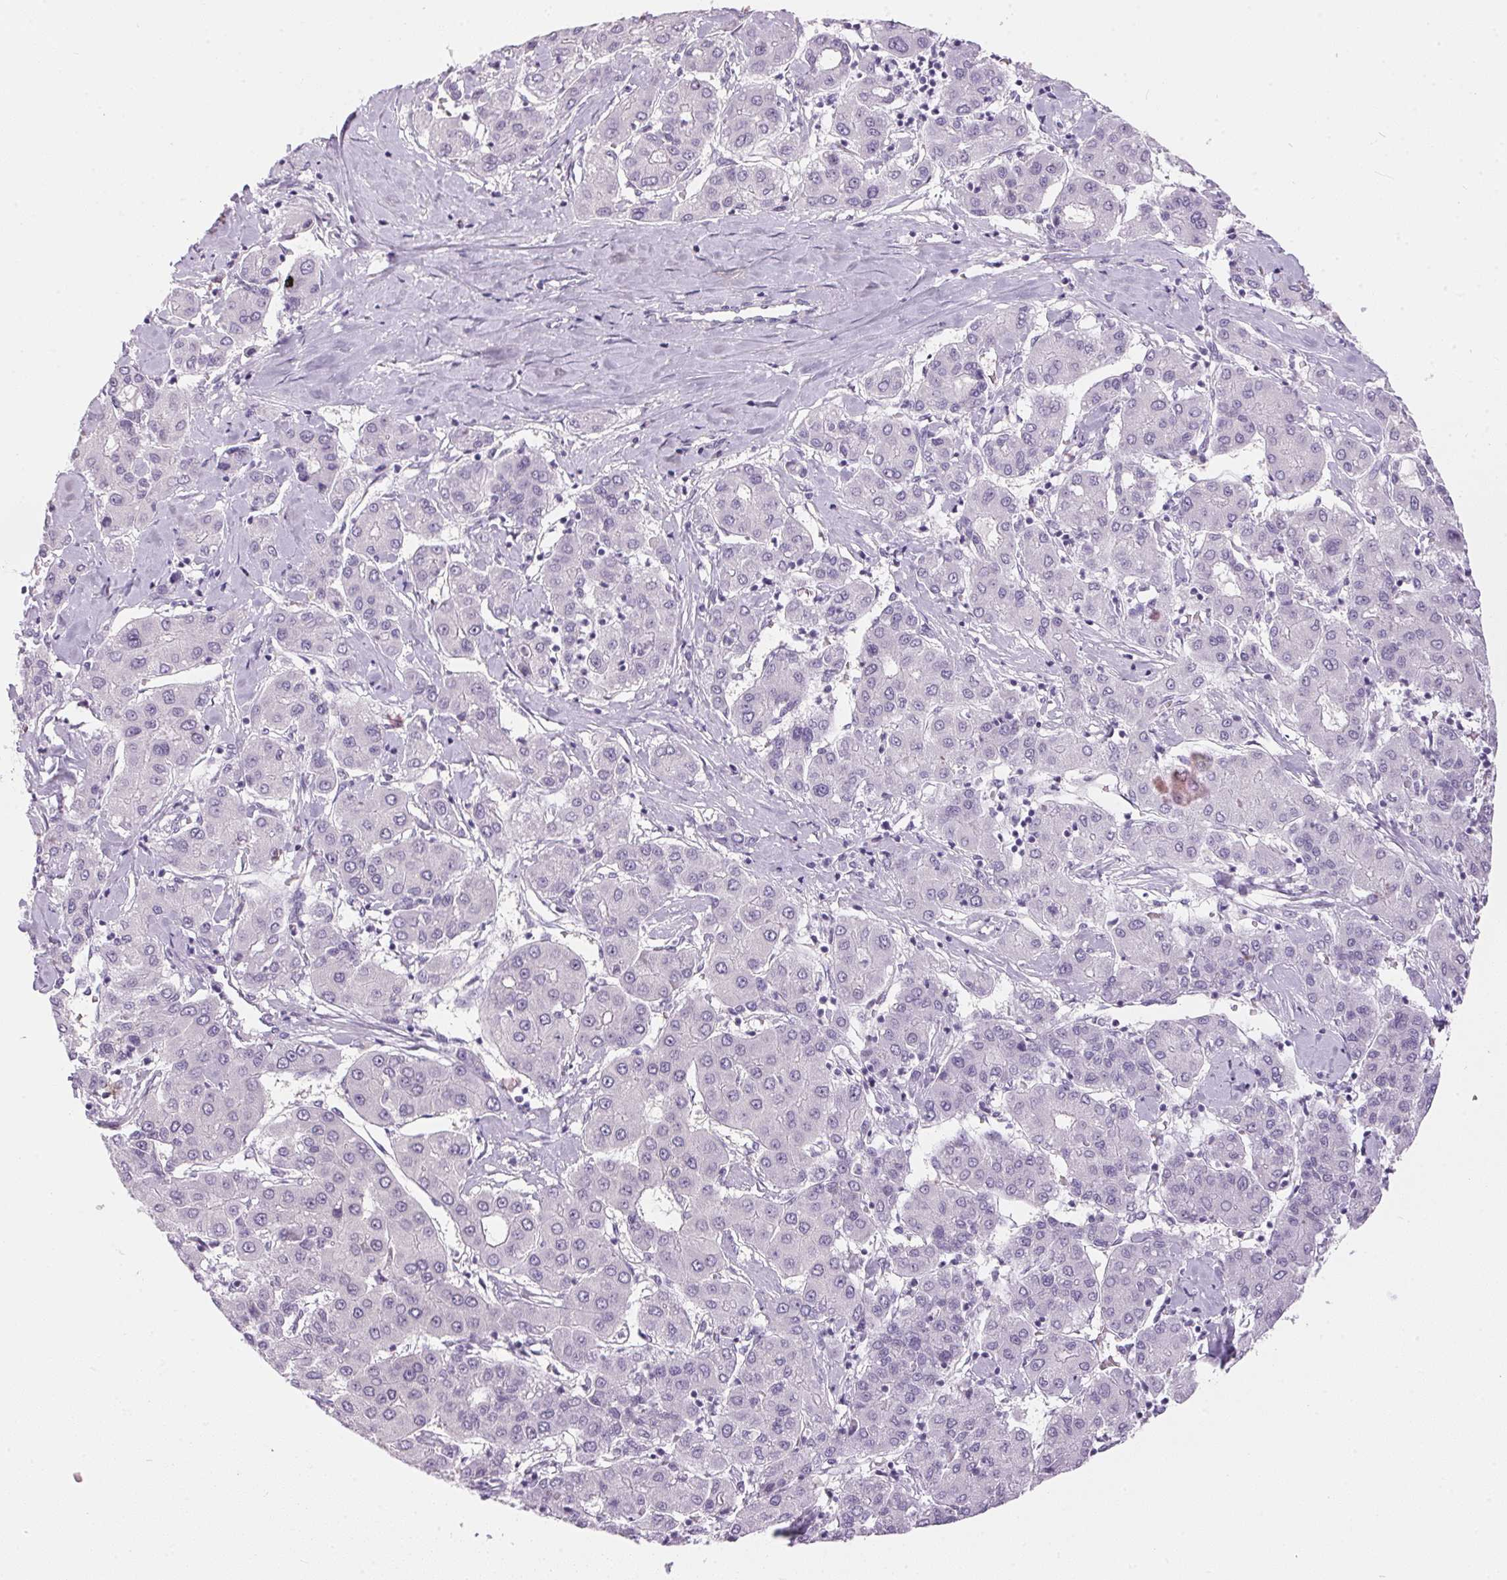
{"staining": {"intensity": "negative", "quantity": "none", "location": "none"}, "tissue": "liver cancer", "cell_type": "Tumor cells", "image_type": "cancer", "snomed": [{"axis": "morphology", "description": "Carcinoma, Hepatocellular, NOS"}, {"axis": "topography", "description": "Liver"}], "caption": "IHC histopathology image of hepatocellular carcinoma (liver) stained for a protein (brown), which displays no positivity in tumor cells.", "gene": "GBP6", "patient": {"sex": "male", "age": 65}}